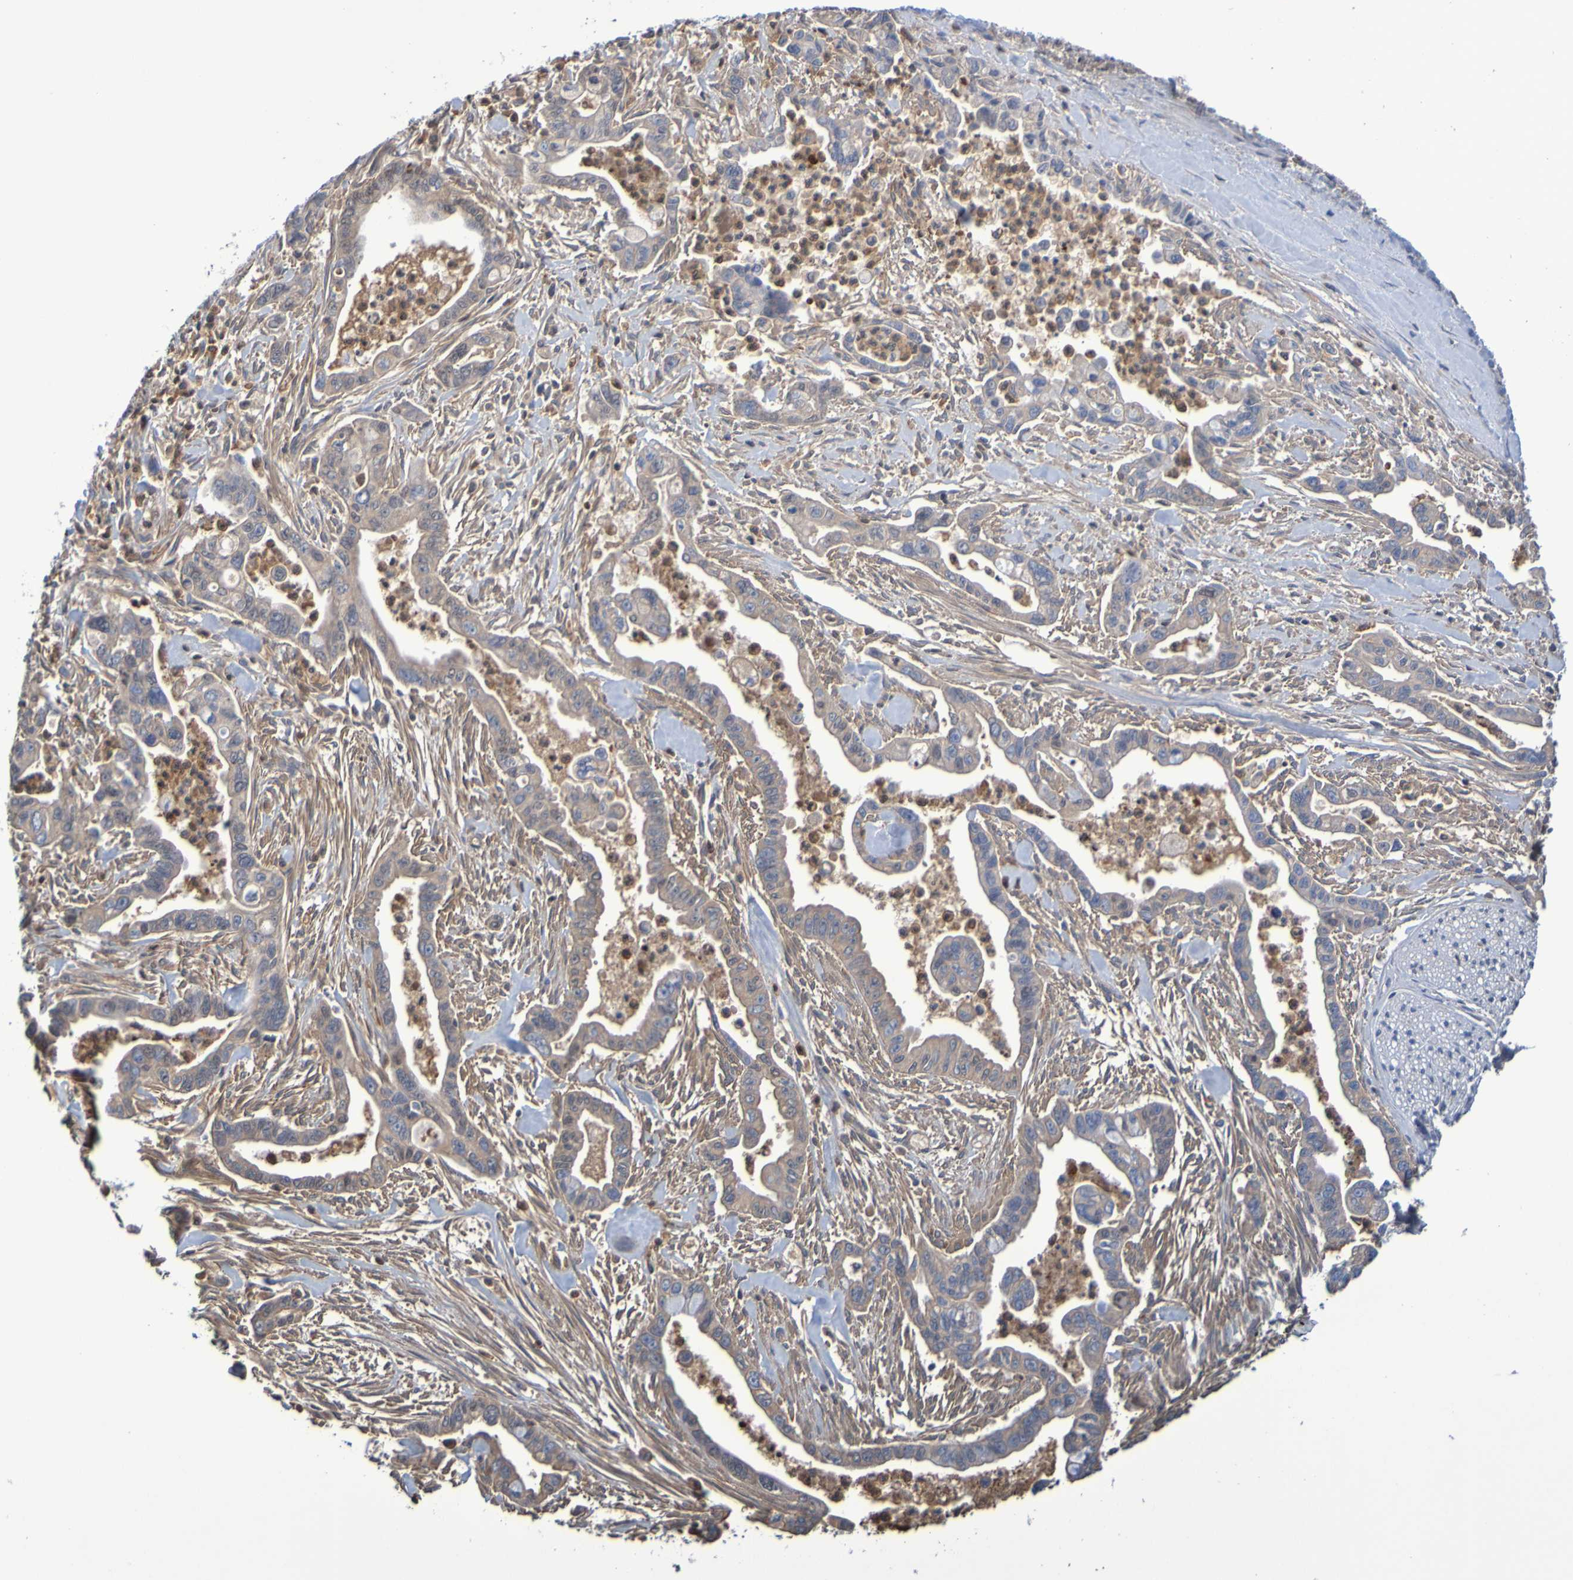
{"staining": {"intensity": "moderate", "quantity": ">75%", "location": "cytoplasmic/membranous"}, "tissue": "pancreatic cancer", "cell_type": "Tumor cells", "image_type": "cancer", "snomed": [{"axis": "morphology", "description": "Adenocarcinoma, NOS"}, {"axis": "topography", "description": "Pancreas"}], "caption": "IHC (DAB) staining of human adenocarcinoma (pancreatic) exhibits moderate cytoplasmic/membranous protein staining in about >75% of tumor cells.", "gene": "GAB3", "patient": {"sex": "male", "age": 70}}